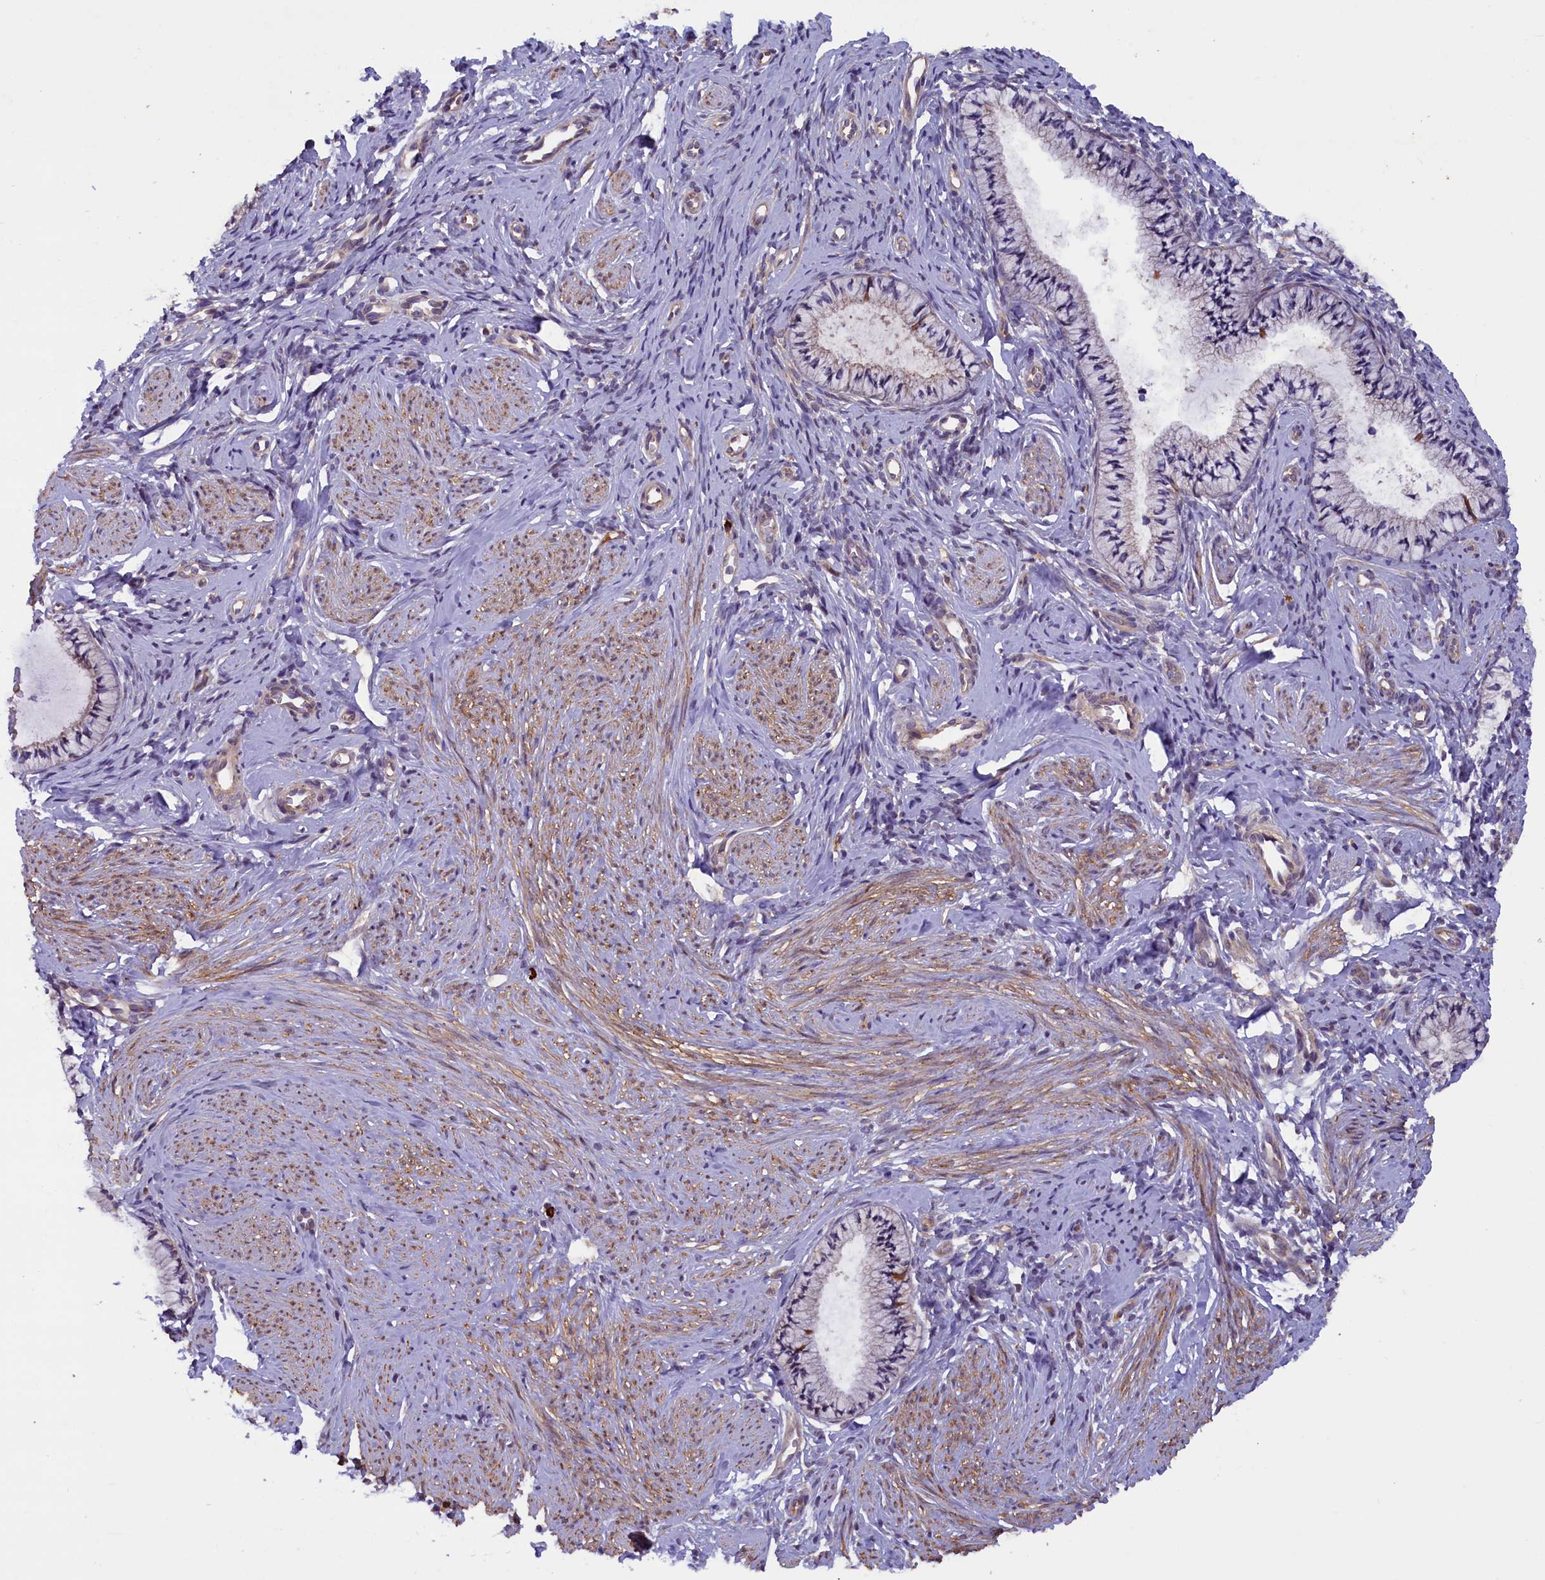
{"staining": {"intensity": "moderate", "quantity": "25%-75%", "location": "cytoplasmic/membranous"}, "tissue": "cervix", "cell_type": "Glandular cells", "image_type": "normal", "snomed": [{"axis": "morphology", "description": "Normal tissue, NOS"}, {"axis": "topography", "description": "Cervix"}], "caption": "Cervix stained for a protein (brown) displays moderate cytoplasmic/membranous positive staining in approximately 25%-75% of glandular cells.", "gene": "CCDC9B", "patient": {"sex": "female", "age": 57}}